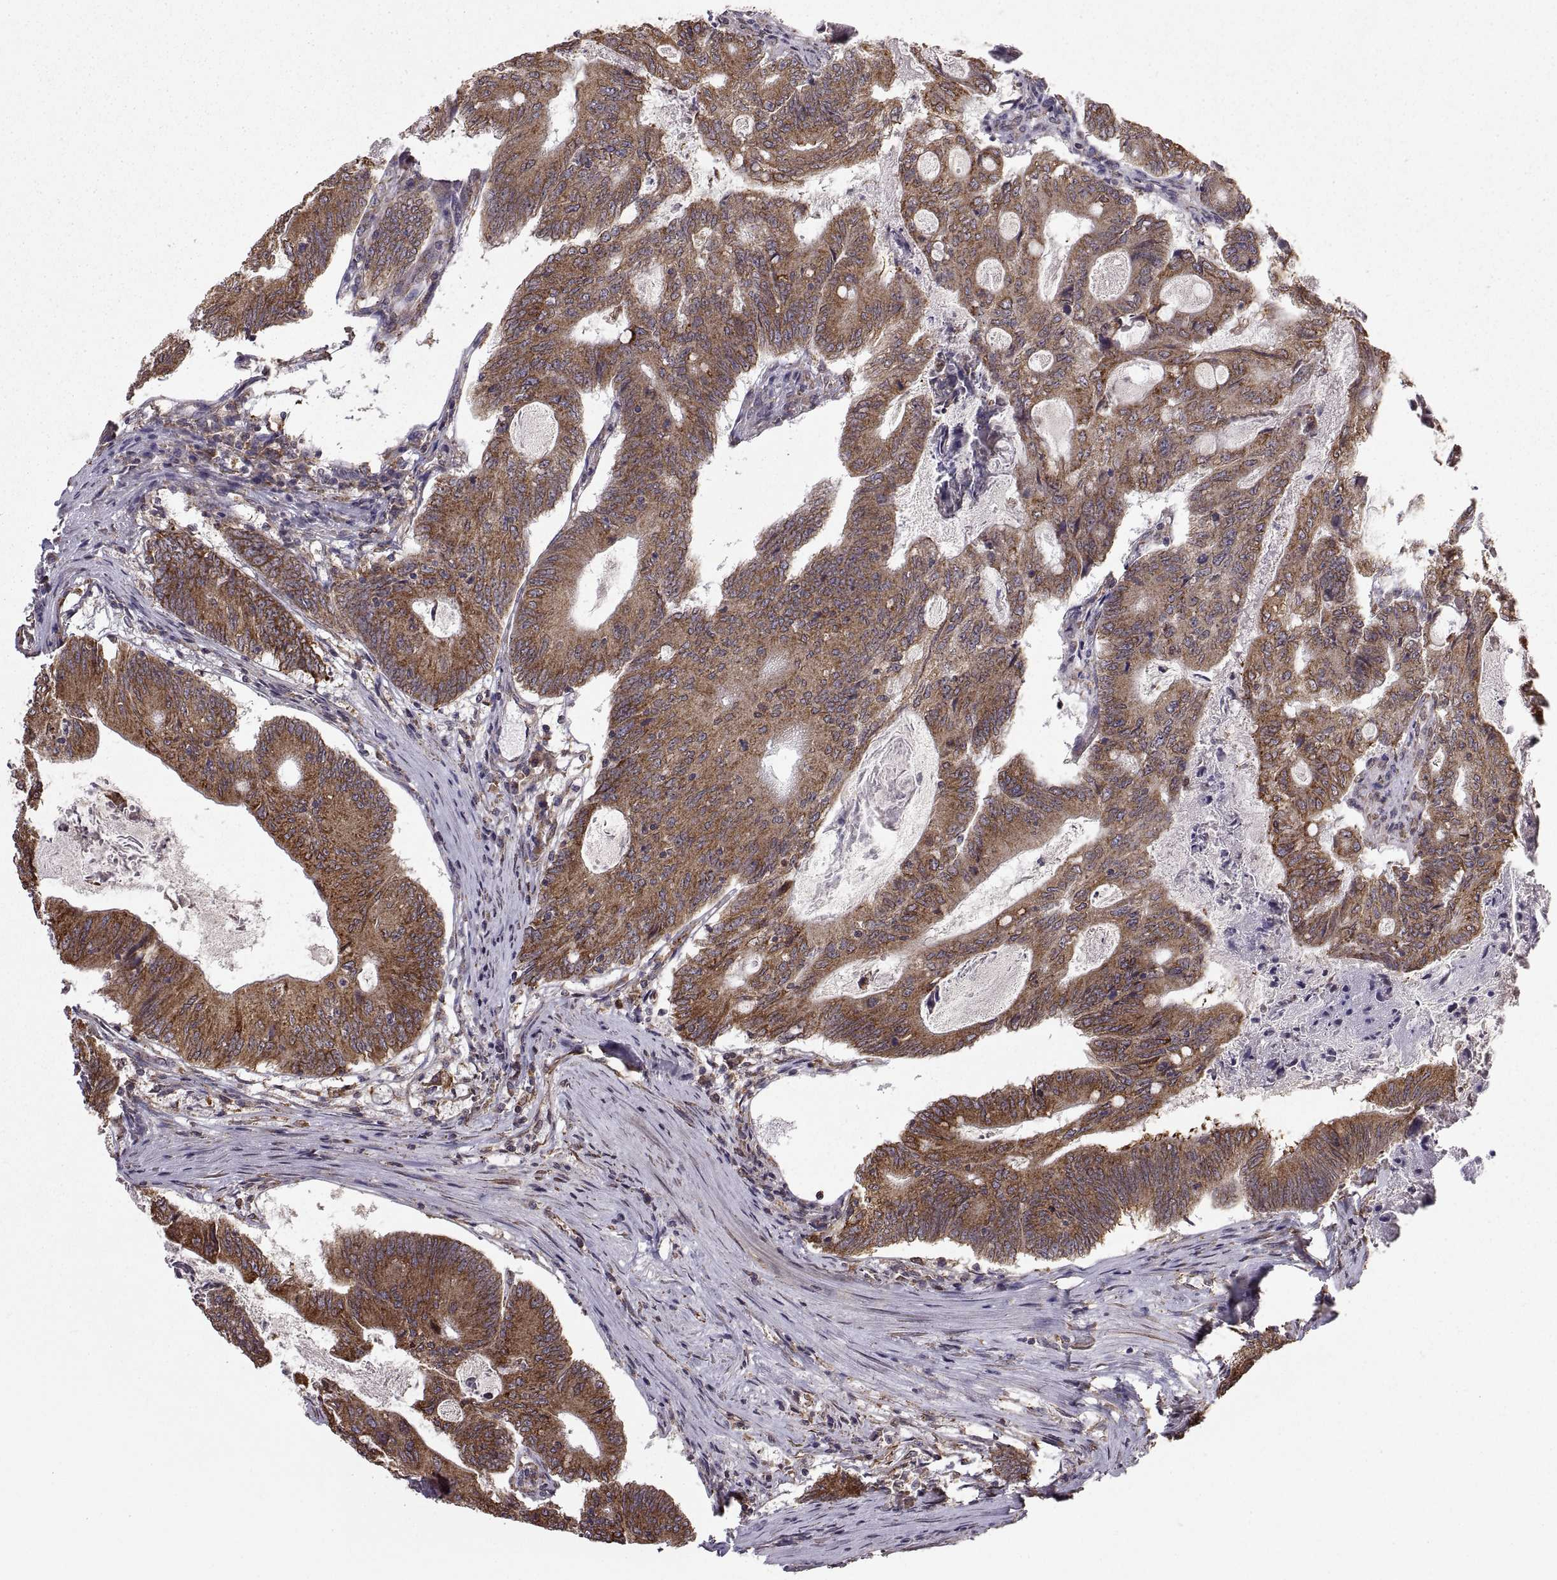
{"staining": {"intensity": "strong", "quantity": ">75%", "location": "cytoplasmic/membranous"}, "tissue": "colorectal cancer", "cell_type": "Tumor cells", "image_type": "cancer", "snomed": [{"axis": "morphology", "description": "Adenocarcinoma, NOS"}, {"axis": "topography", "description": "Colon"}], "caption": "Colorectal adenocarcinoma tissue demonstrates strong cytoplasmic/membranous expression in approximately >75% of tumor cells", "gene": "PDIA3", "patient": {"sex": "female", "age": 70}}